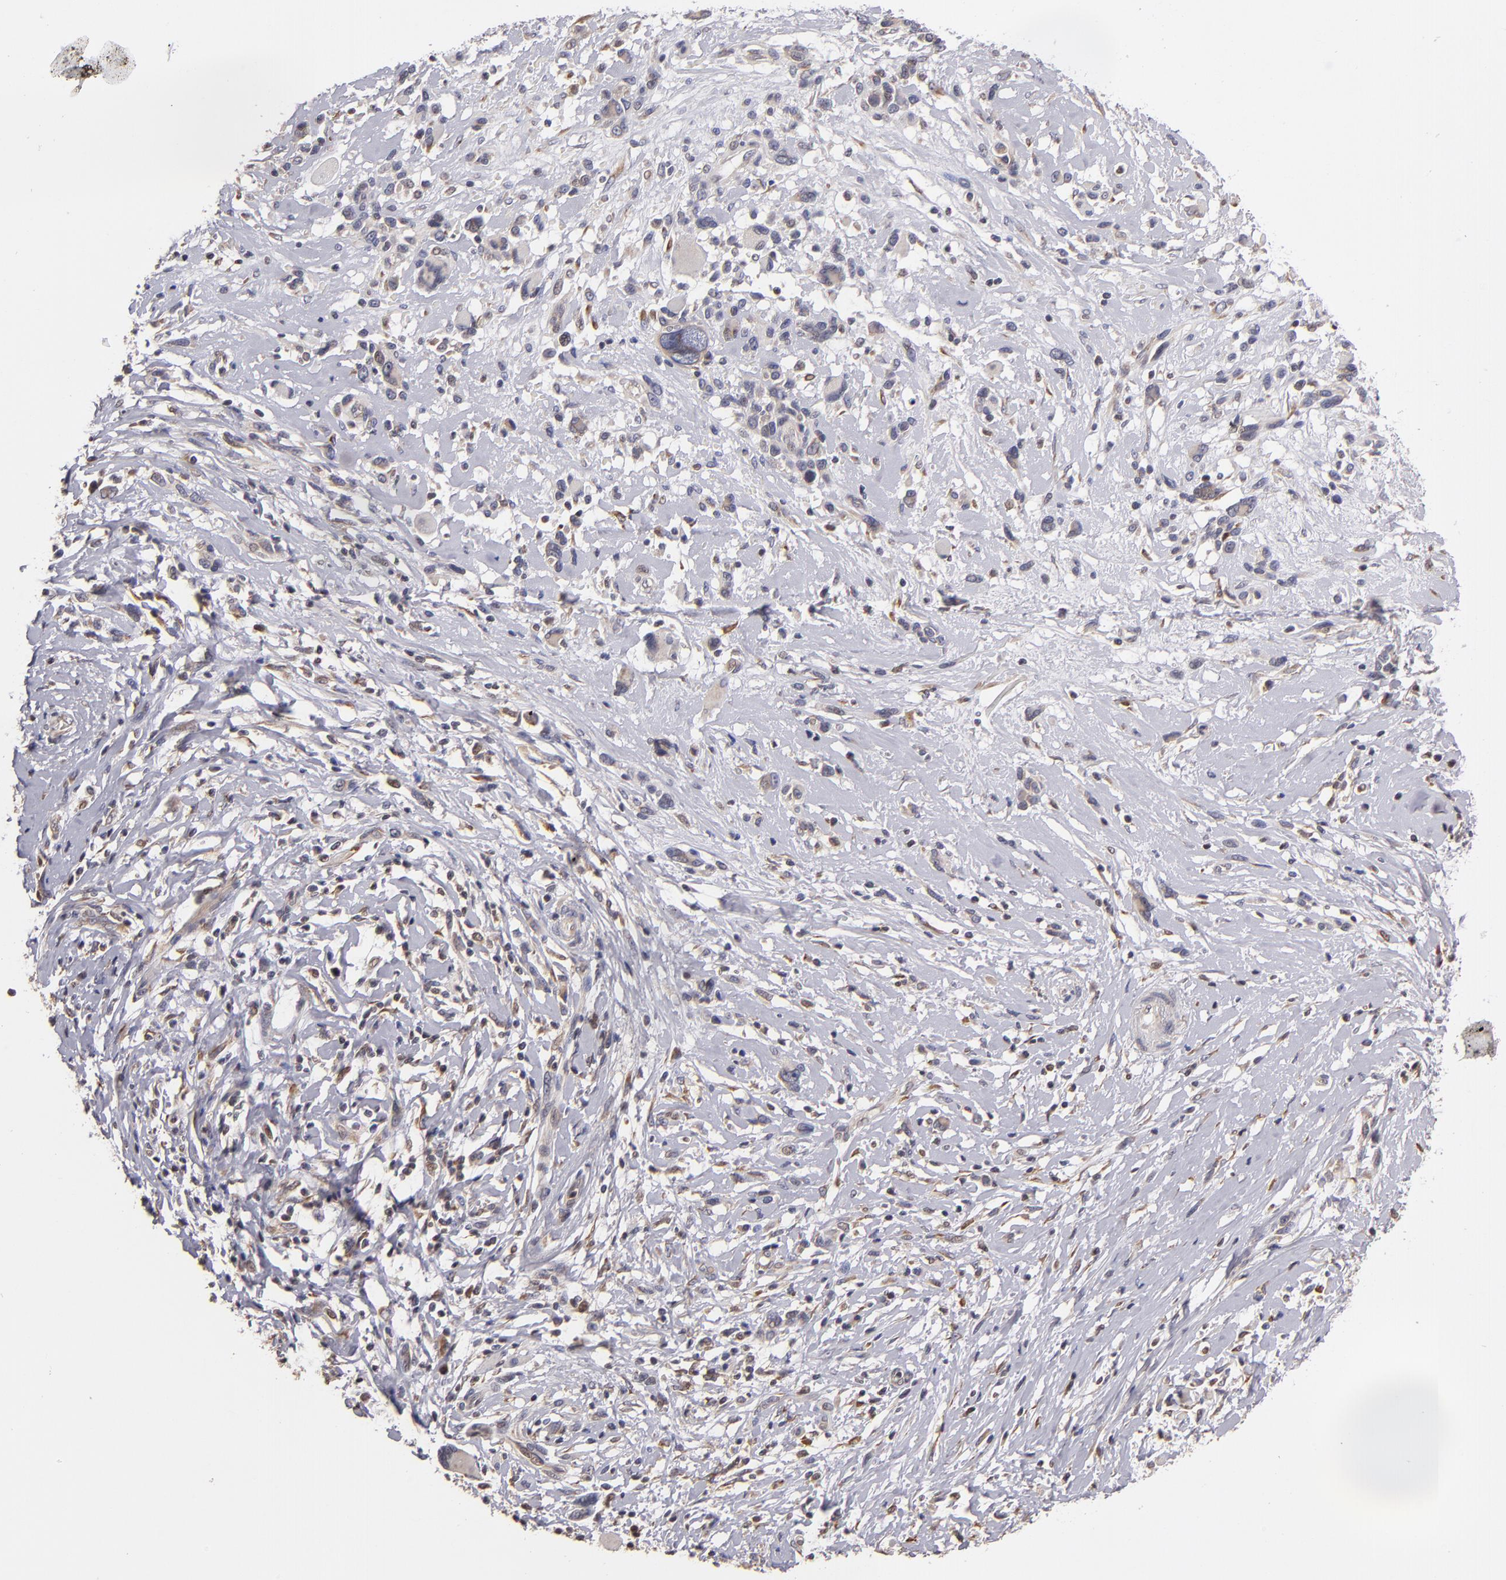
{"staining": {"intensity": "negative", "quantity": "none", "location": "none"}, "tissue": "melanoma", "cell_type": "Tumor cells", "image_type": "cancer", "snomed": [{"axis": "morphology", "description": "Malignant melanoma, NOS"}, {"axis": "topography", "description": "Skin"}], "caption": "Tumor cells are negative for protein expression in human malignant melanoma.", "gene": "CASP1", "patient": {"sex": "male", "age": 91}}